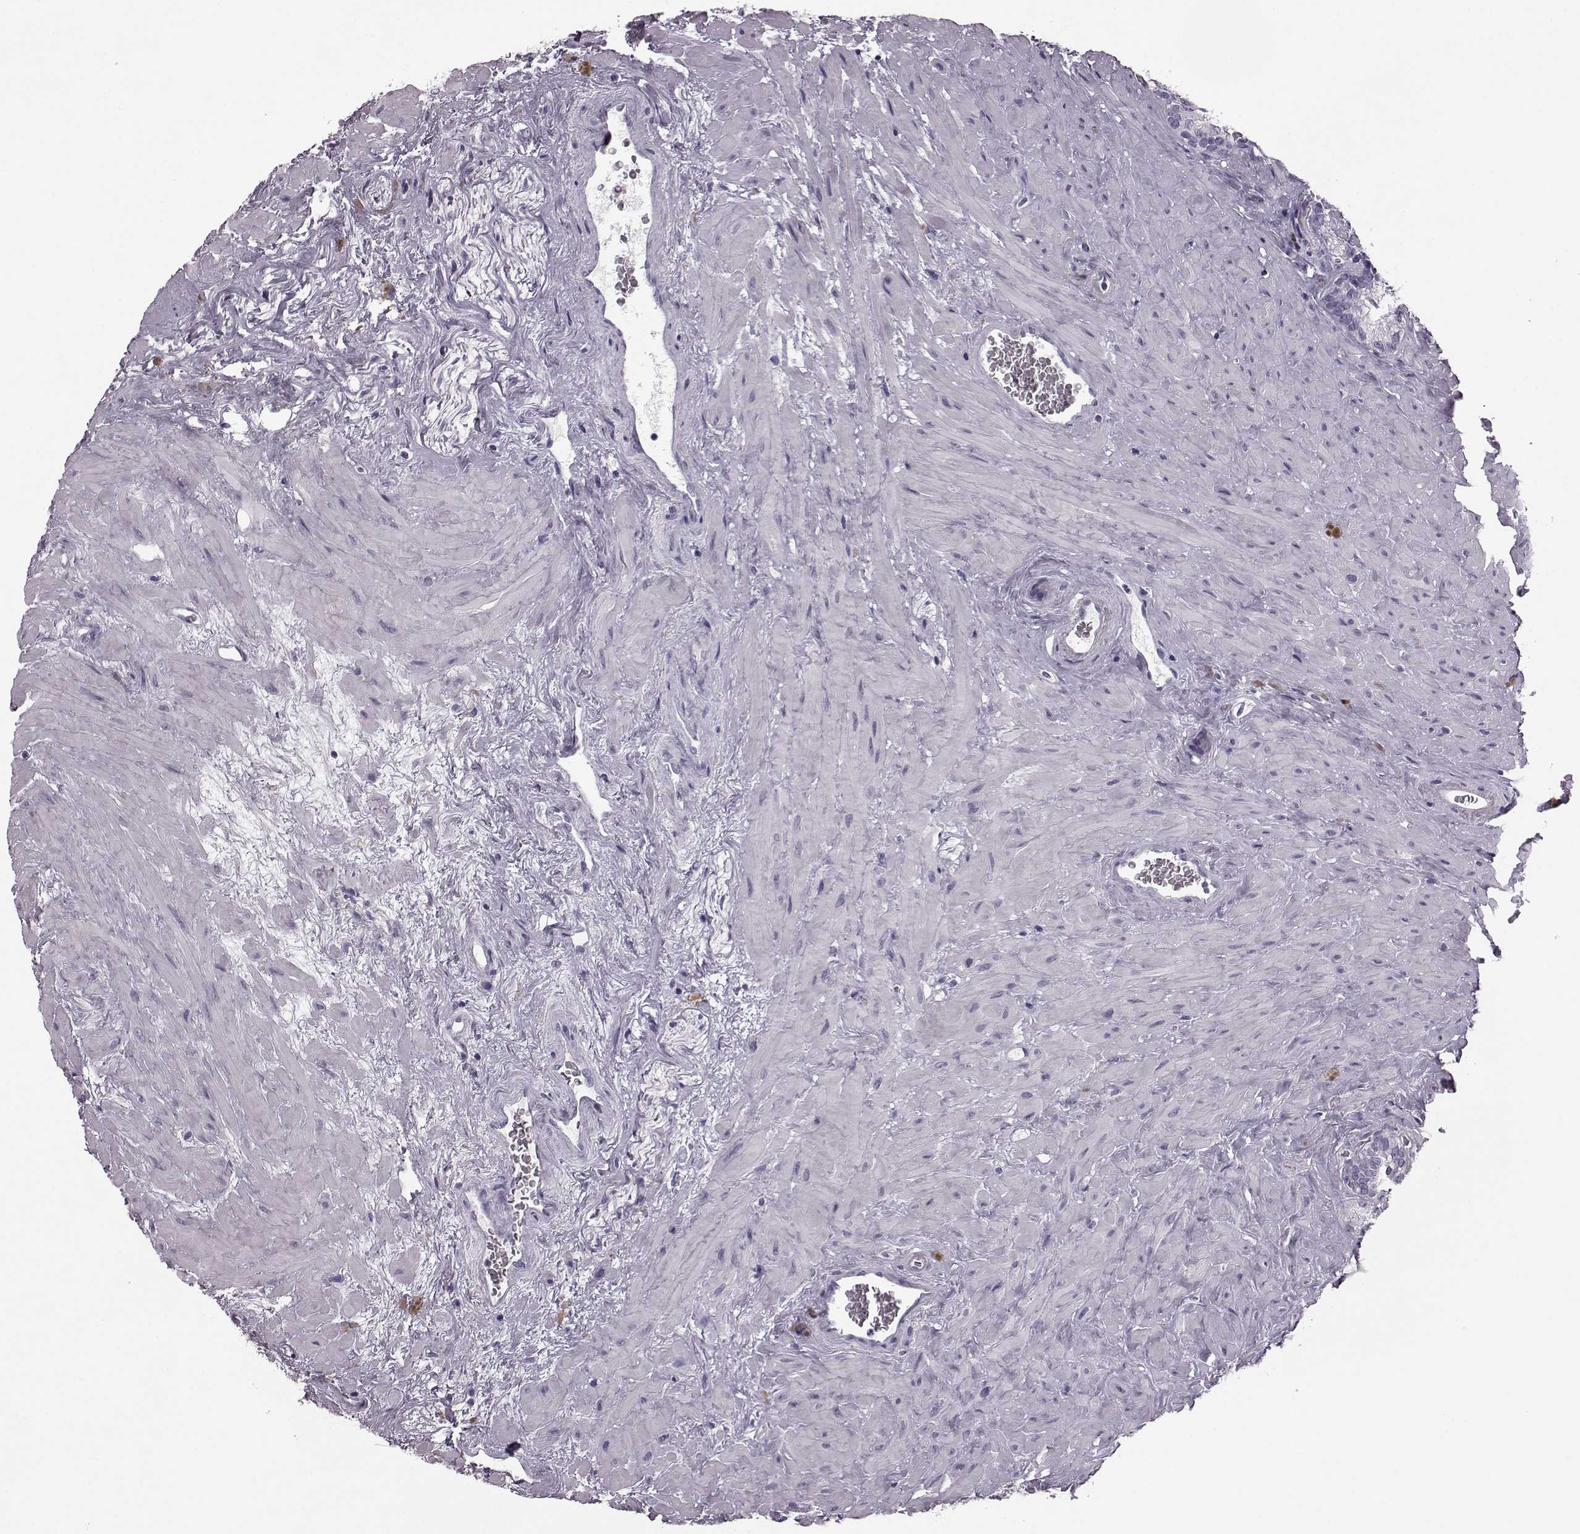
{"staining": {"intensity": "negative", "quantity": "none", "location": "none"}, "tissue": "seminal vesicle", "cell_type": "Glandular cells", "image_type": "normal", "snomed": [{"axis": "morphology", "description": "Normal tissue, NOS"}, {"axis": "topography", "description": "Seminal veicle"}], "caption": "Immunohistochemistry (IHC) micrograph of unremarkable seminal vesicle: human seminal vesicle stained with DAB (3,3'-diaminobenzidine) reveals no significant protein expression in glandular cells.", "gene": "JSRP1", "patient": {"sex": "male", "age": 71}}